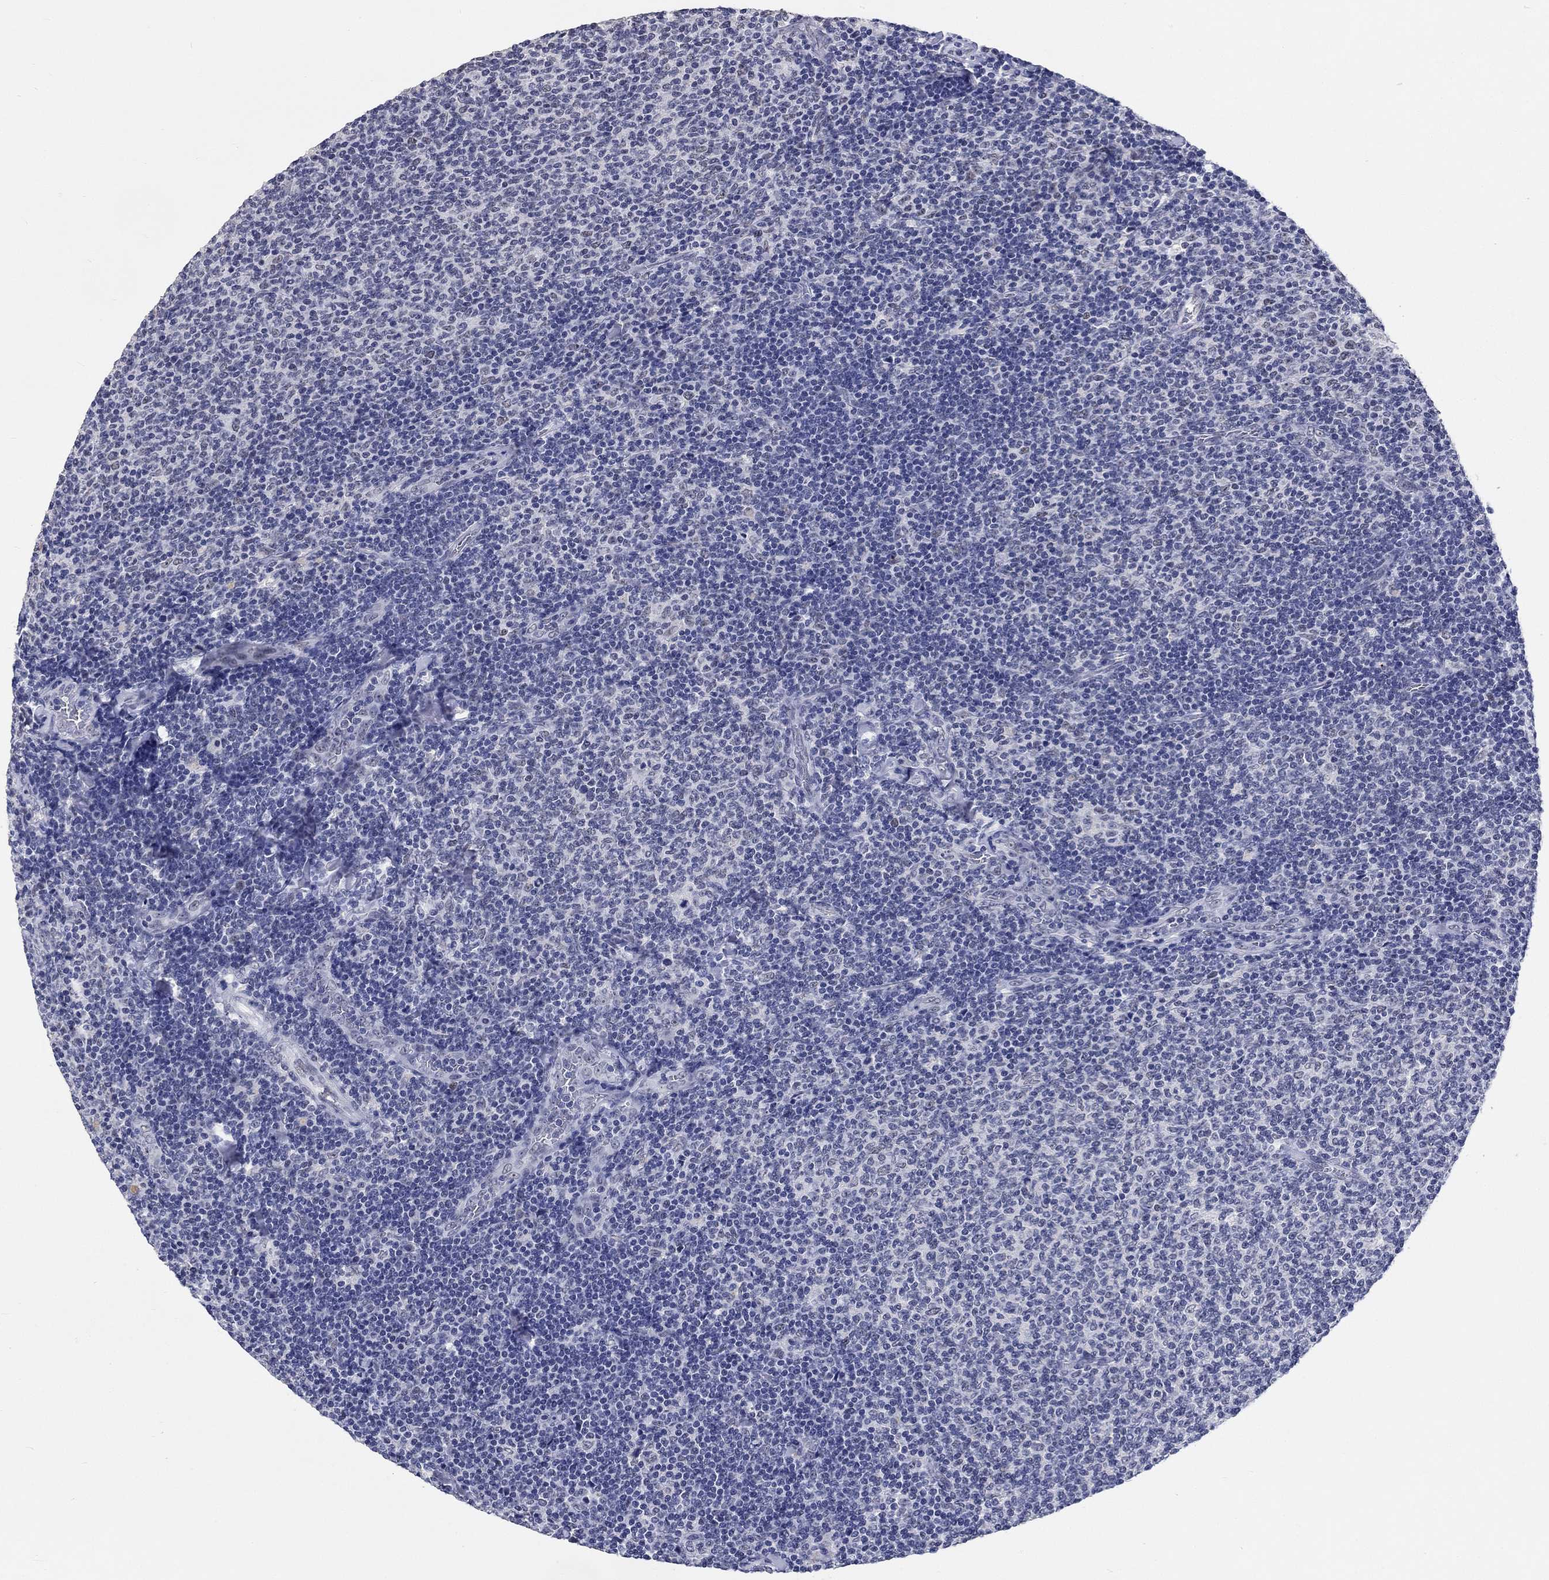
{"staining": {"intensity": "negative", "quantity": "none", "location": "none"}, "tissue": "lymphoma", "cell_type": "Tumor cells", "image_type": "cancer", "snomed": [{"axis": "morphology", "description": "Malignant lymphoma, non-Hodgkin's type, Low grade"}, {"axis": "topography", "description": "Lymph node"}], "caption": "A high-resolution photomicrograph shows immunohistochemistry (IHC) staining of lymphoma, which displays no significant staining in tumor cells. (DAB immunohistochemistry with hematoxylin counter stain).", "gene": "GRIN1", "patient": {"sex": "male", "age": 52}}